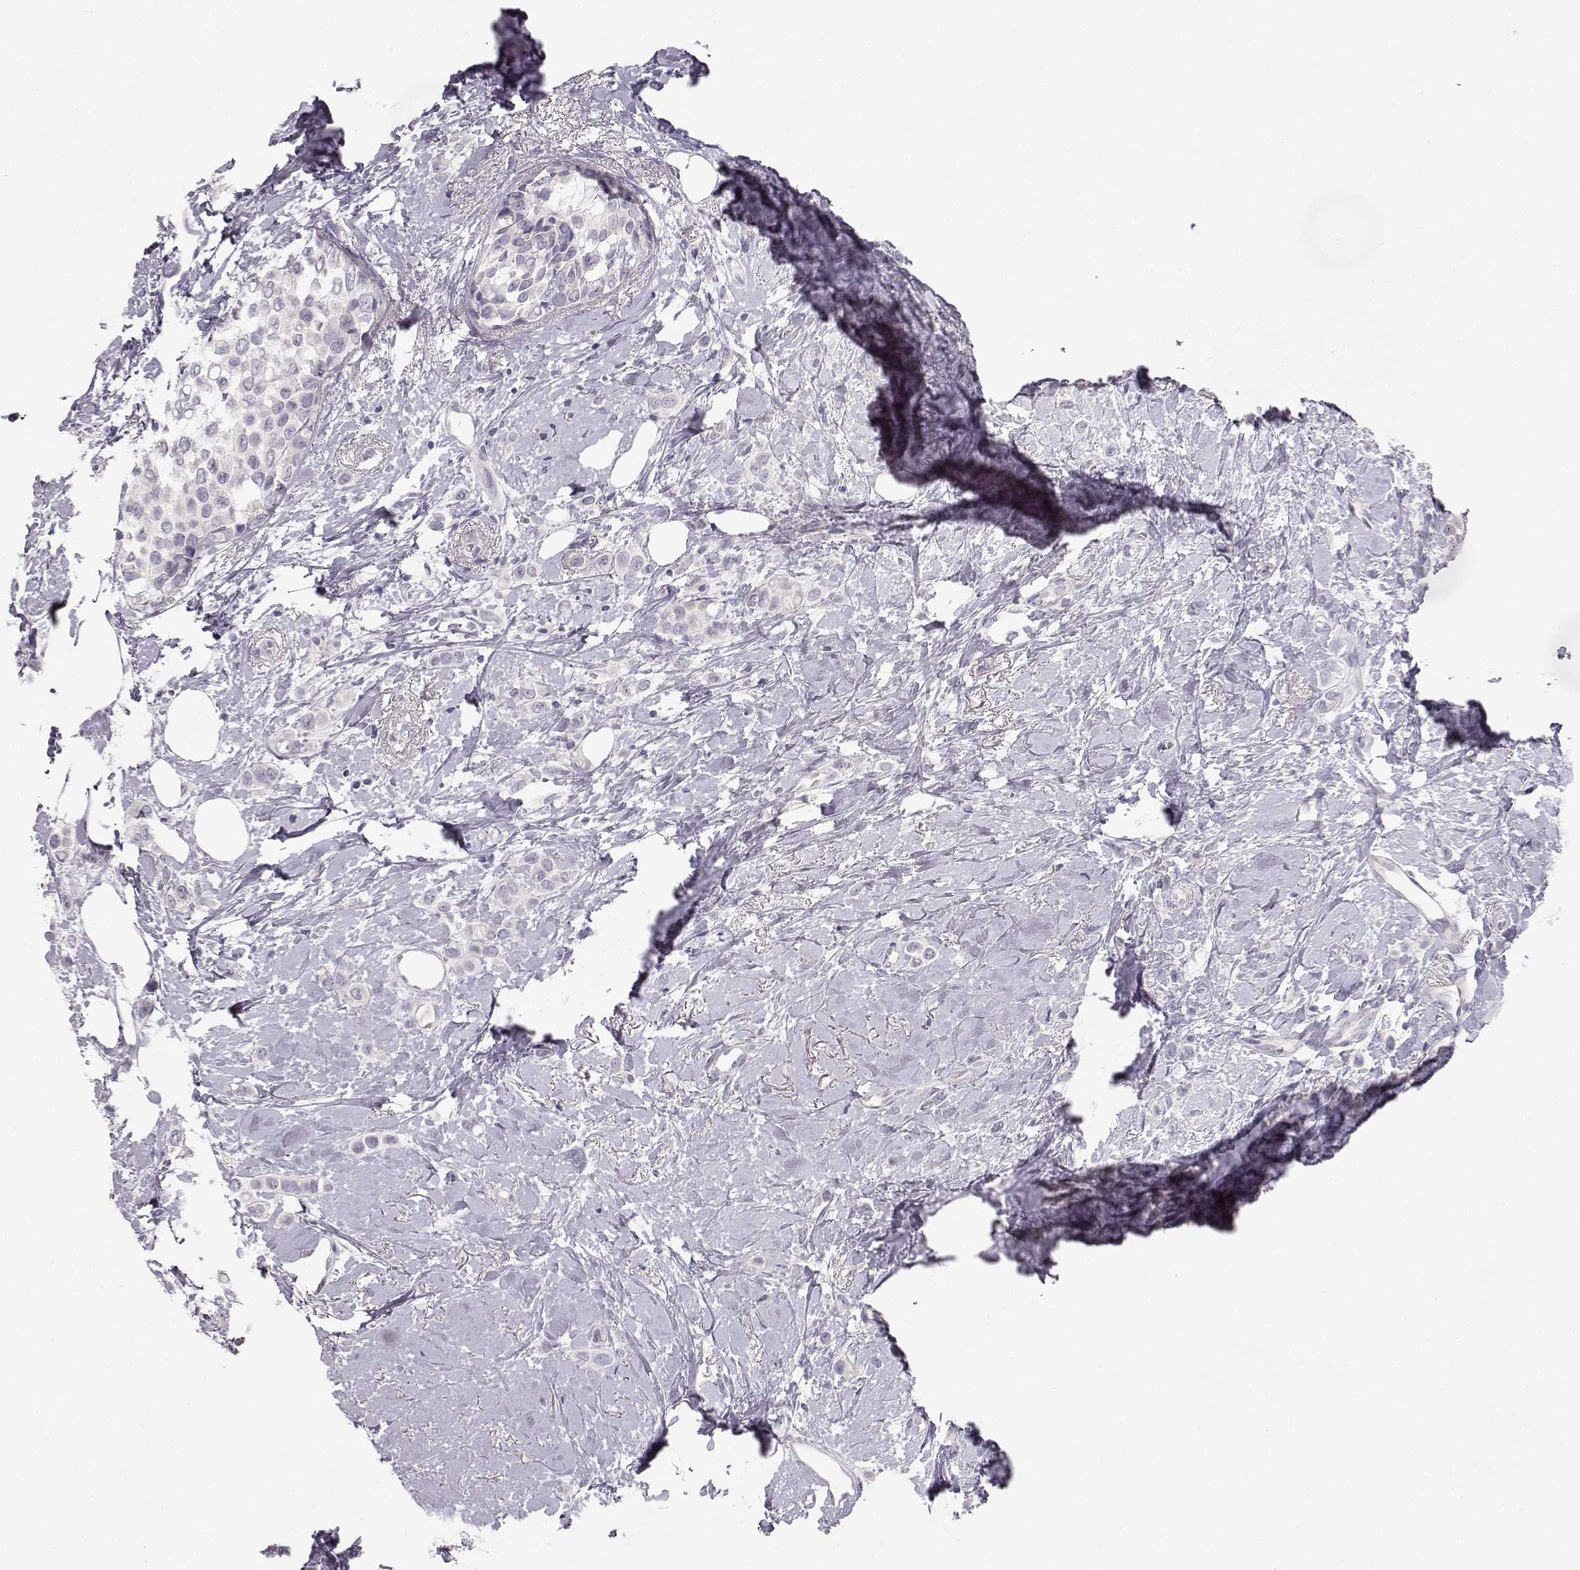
{"staining": {"intensity": "negative", "quantity": "none", "location": "none"}, "tissue": "breast cancer", "cell_type": "Tumor cells", "image_type": "cancer", "snomed": [{"axis": "morphology", "description": "Lobular carcinoma"}, {"axis": "topography", "description": "Breast"}], "caption": "Immunohistochemical staining of breast cancer (lobular carcinoma) exhibits no significant expression in tumor cells. Brightfield microscopy of immunohistochemistry (IHC) stained with DAB (brown) and hematoxylin (blue), captured at high magnification.", "gene": "MYCBPAP", "patient": {"sex": "female", "age": 66}}